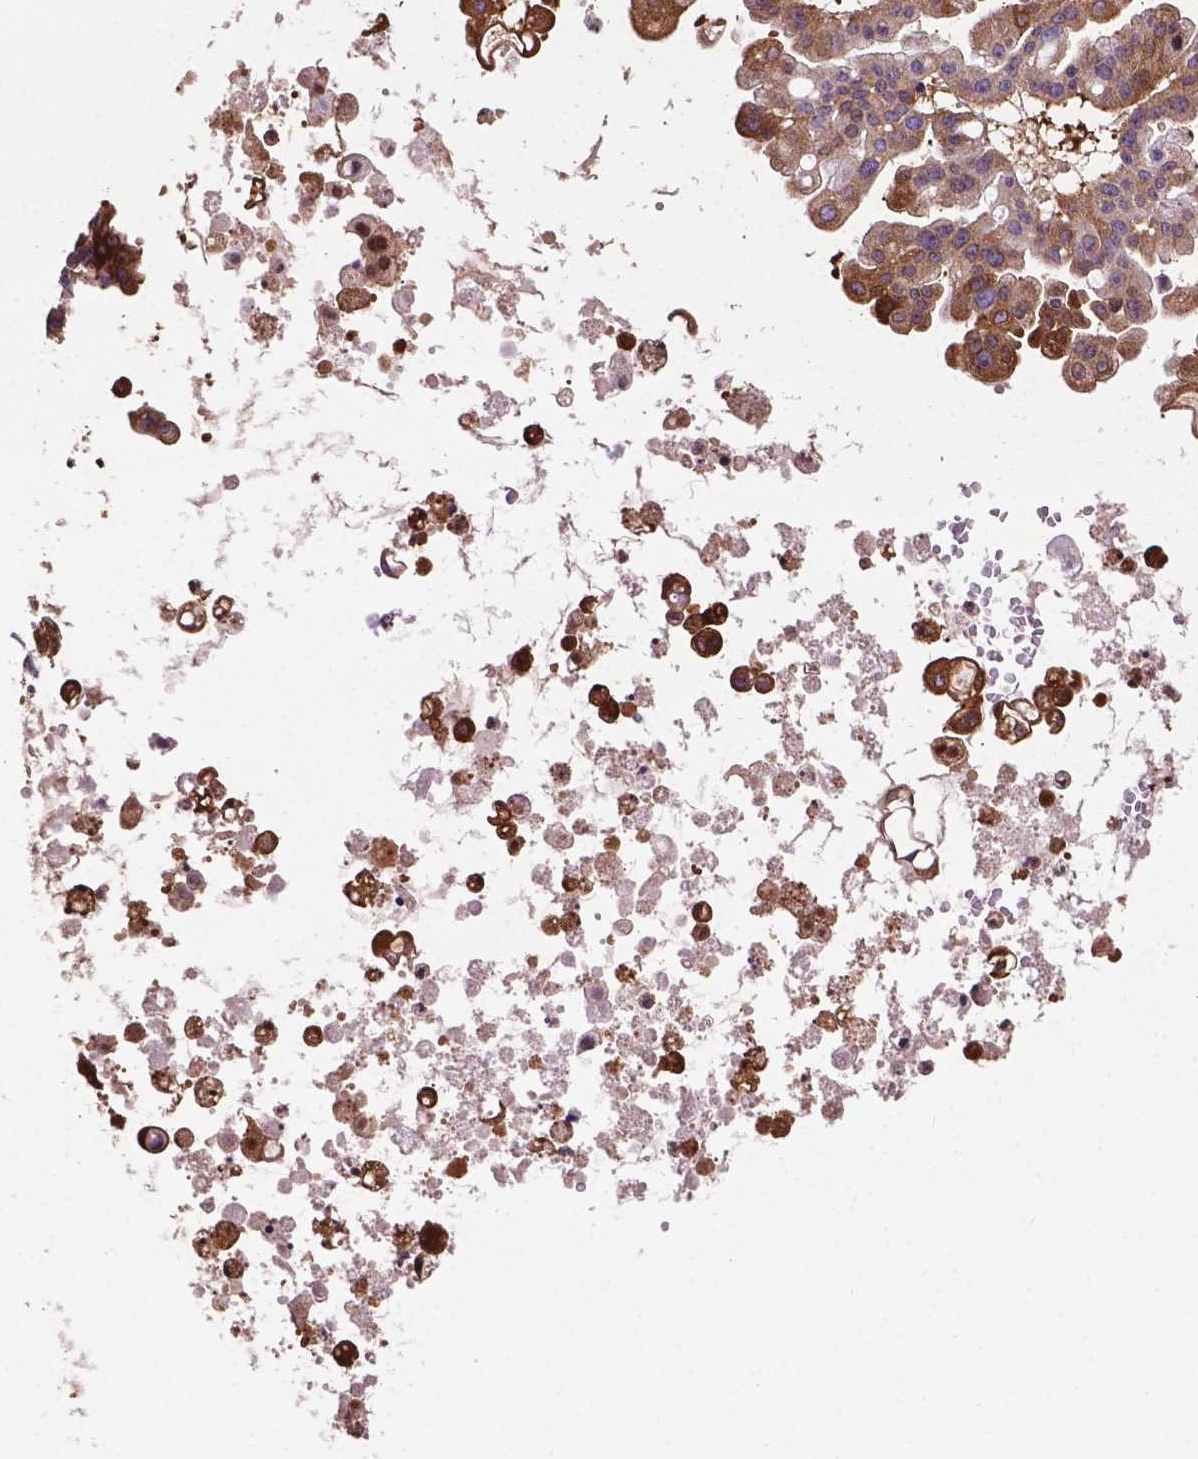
{"staining": {"intensity": "moderate", "quantity": ">75%", "location": "cytoplasmic/membranous"}, "tissue": "ovarian cancer", "cell_type": "Tumor cells", "image_type": "cancer", "snomed": [{"axis": "morphology", "description": "Cystadenocarcinoma, serous, NOS"}, {"axis": "topography", "description": "Ovary"}], "caption": "IHC staining of serous cystadenocarcinoma (ovarian), which reveals medium levels of moderate cytoplasmic/membranous expression in approximately >75% of tumor cells indicating moderate cytoplasmic/membranous protein expression. The staining was performed using DAB (brown) for protein detection and nuclei were counterstained in hematoxylin (blue).", "gene": "SMAD3", "patient": {"sex": "female", "age": 56}}